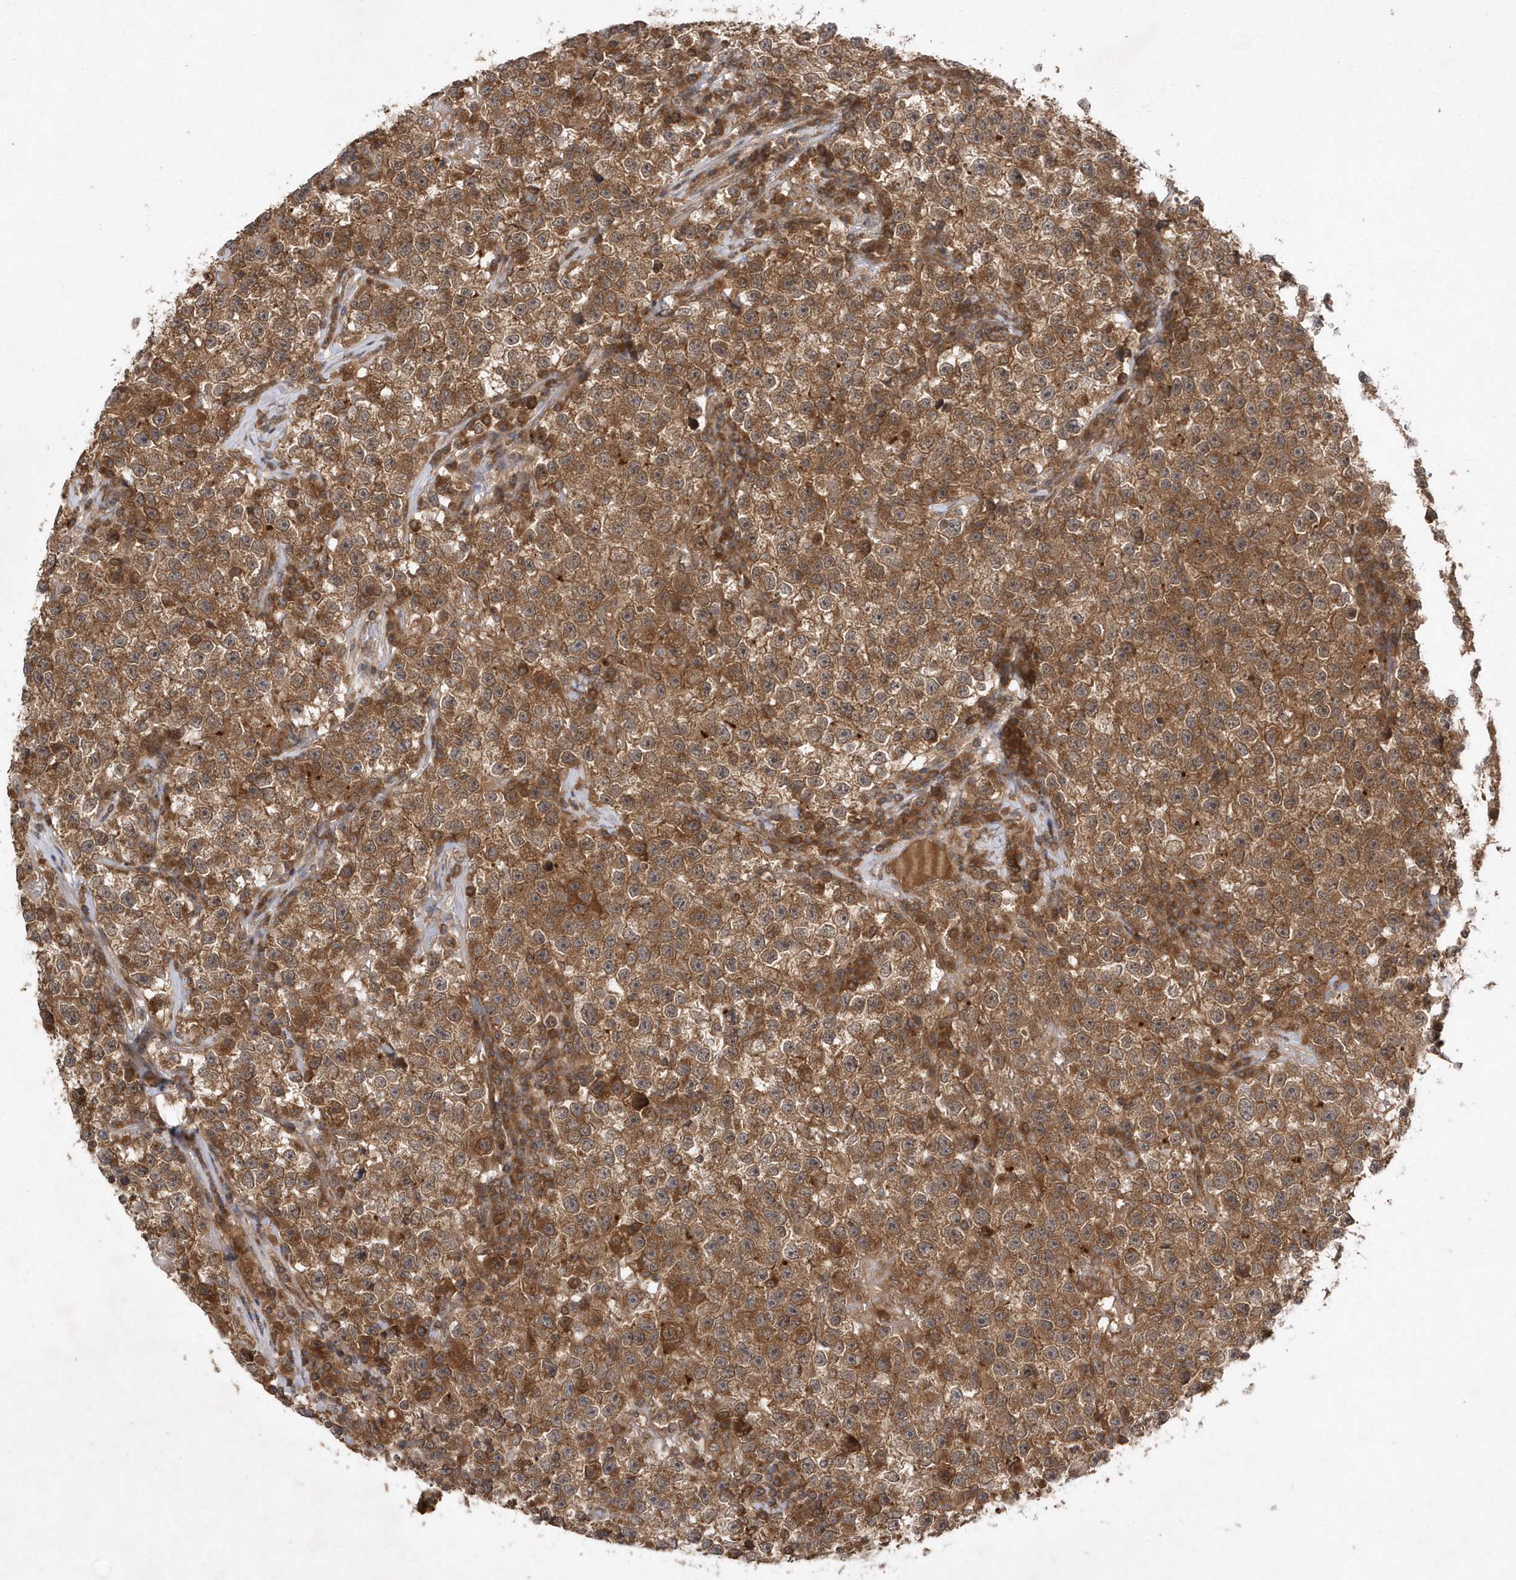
{"staining": {"intensity": "moderate", "quantity": ">75%", "location": "cytoplasmic/membranous"}, "tissue": "testis cancer", "cell_type": "Tumor cells", "image_type": "cancer", "snomed": [{"axis": "morphology", "description": "Seminoma, NOS"}, {"axis": "topography", "description": "Testis"}], "caption": "This is a histology image of IHC staining of testis cancer, which shows moderate staining in the cytoplasmic/membranous of tumor cells.", "gene": "GFM2", "patient": {"sex": "male", "age": 22}}